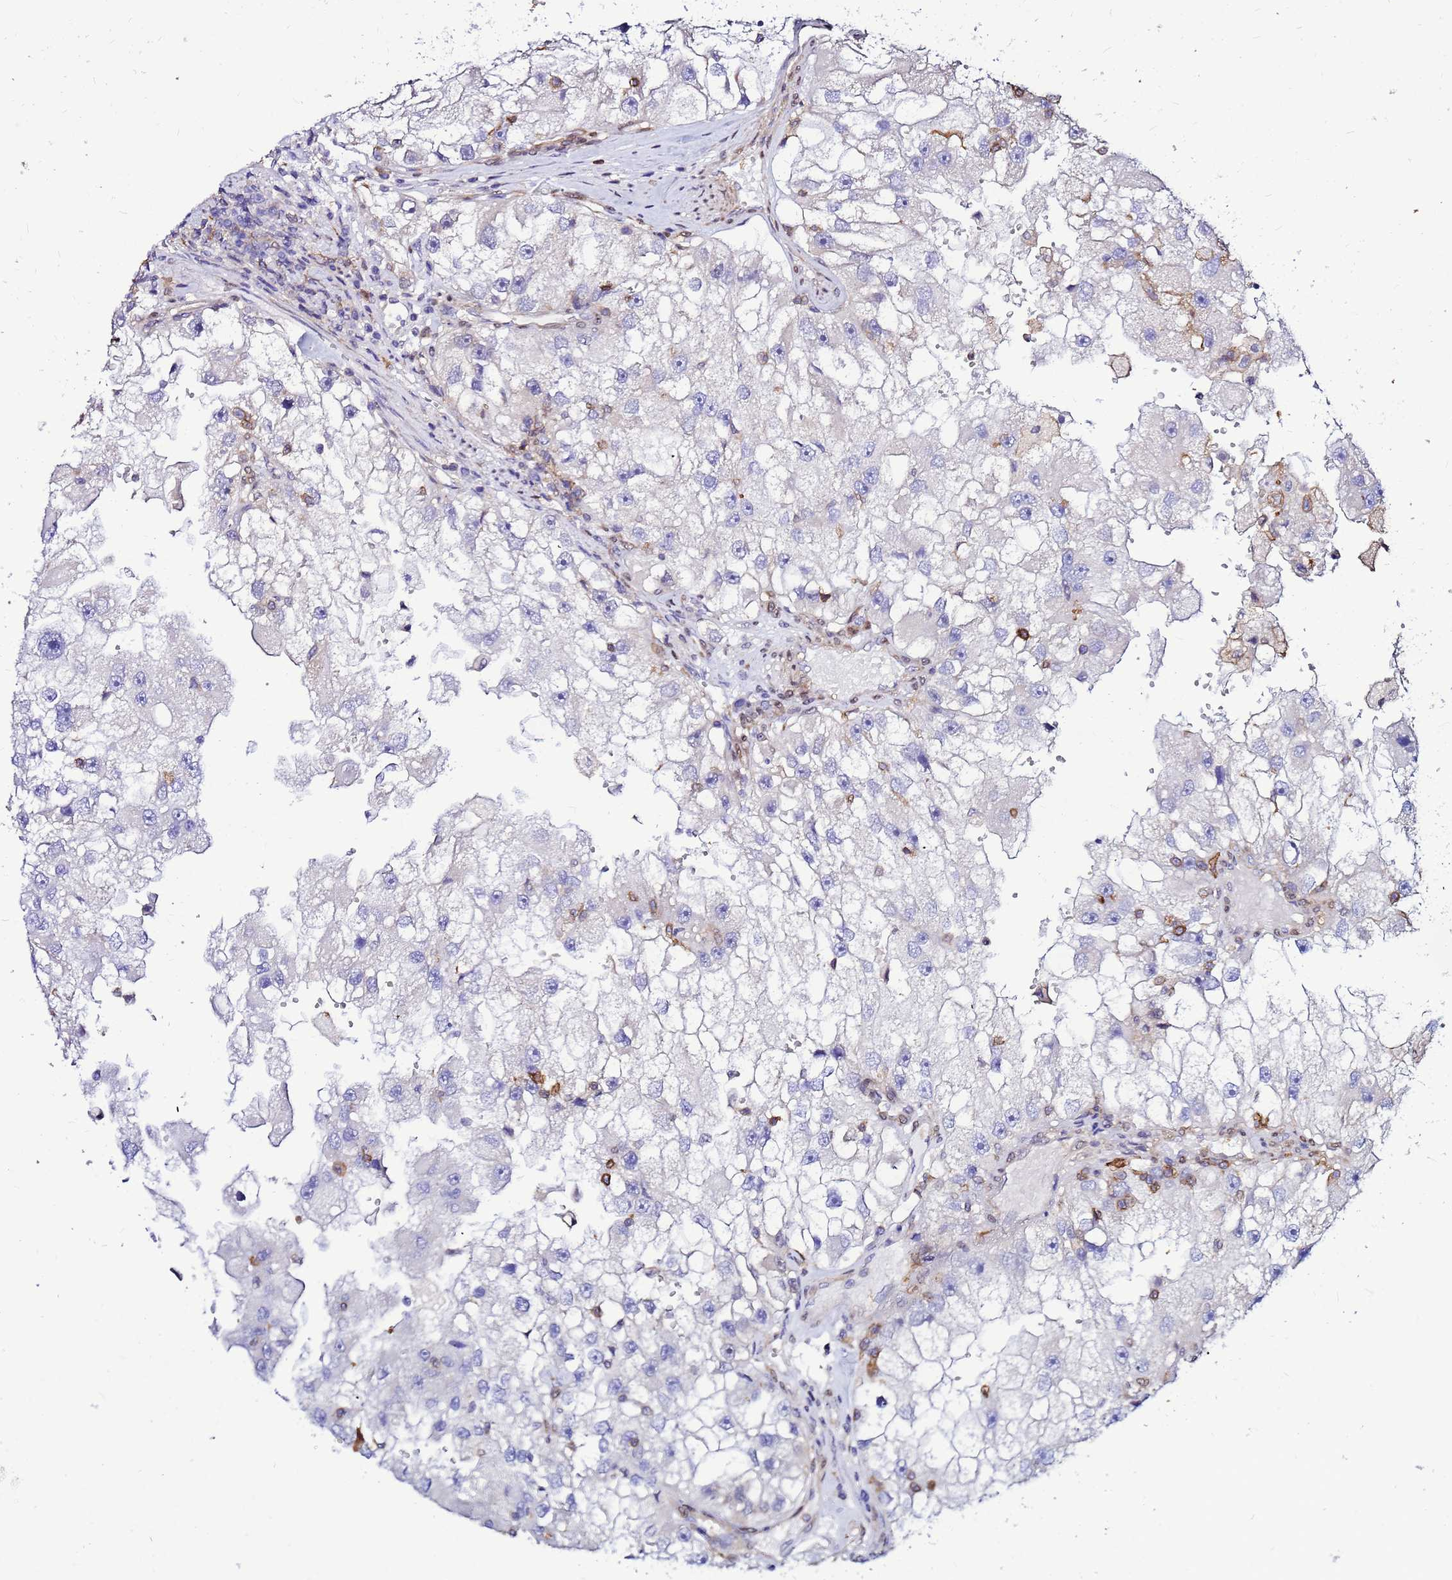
{"staining": {"intensity": "moderate", "quantity": "<25%", "location": "cytoplasmic/membranous"}, "tissue": "renal cancer", "cell_type": "Tumor cells", "image_type": "cancer", "snomed": [{"axis": "morphology", "description": "Adenocarcinoma, NOS"}, {"axis": "topography", "description": "Kidney"}], "caption": "This photomicrograph shows immunohistochemistry (IHC) staining of human adenocarcinoma (renal), with low moderate cytoplasmic/membranous expression in about <25% of tumor cells.", "gene": "DBNDD2", "patient": {"sex": "male", "age": 63}}